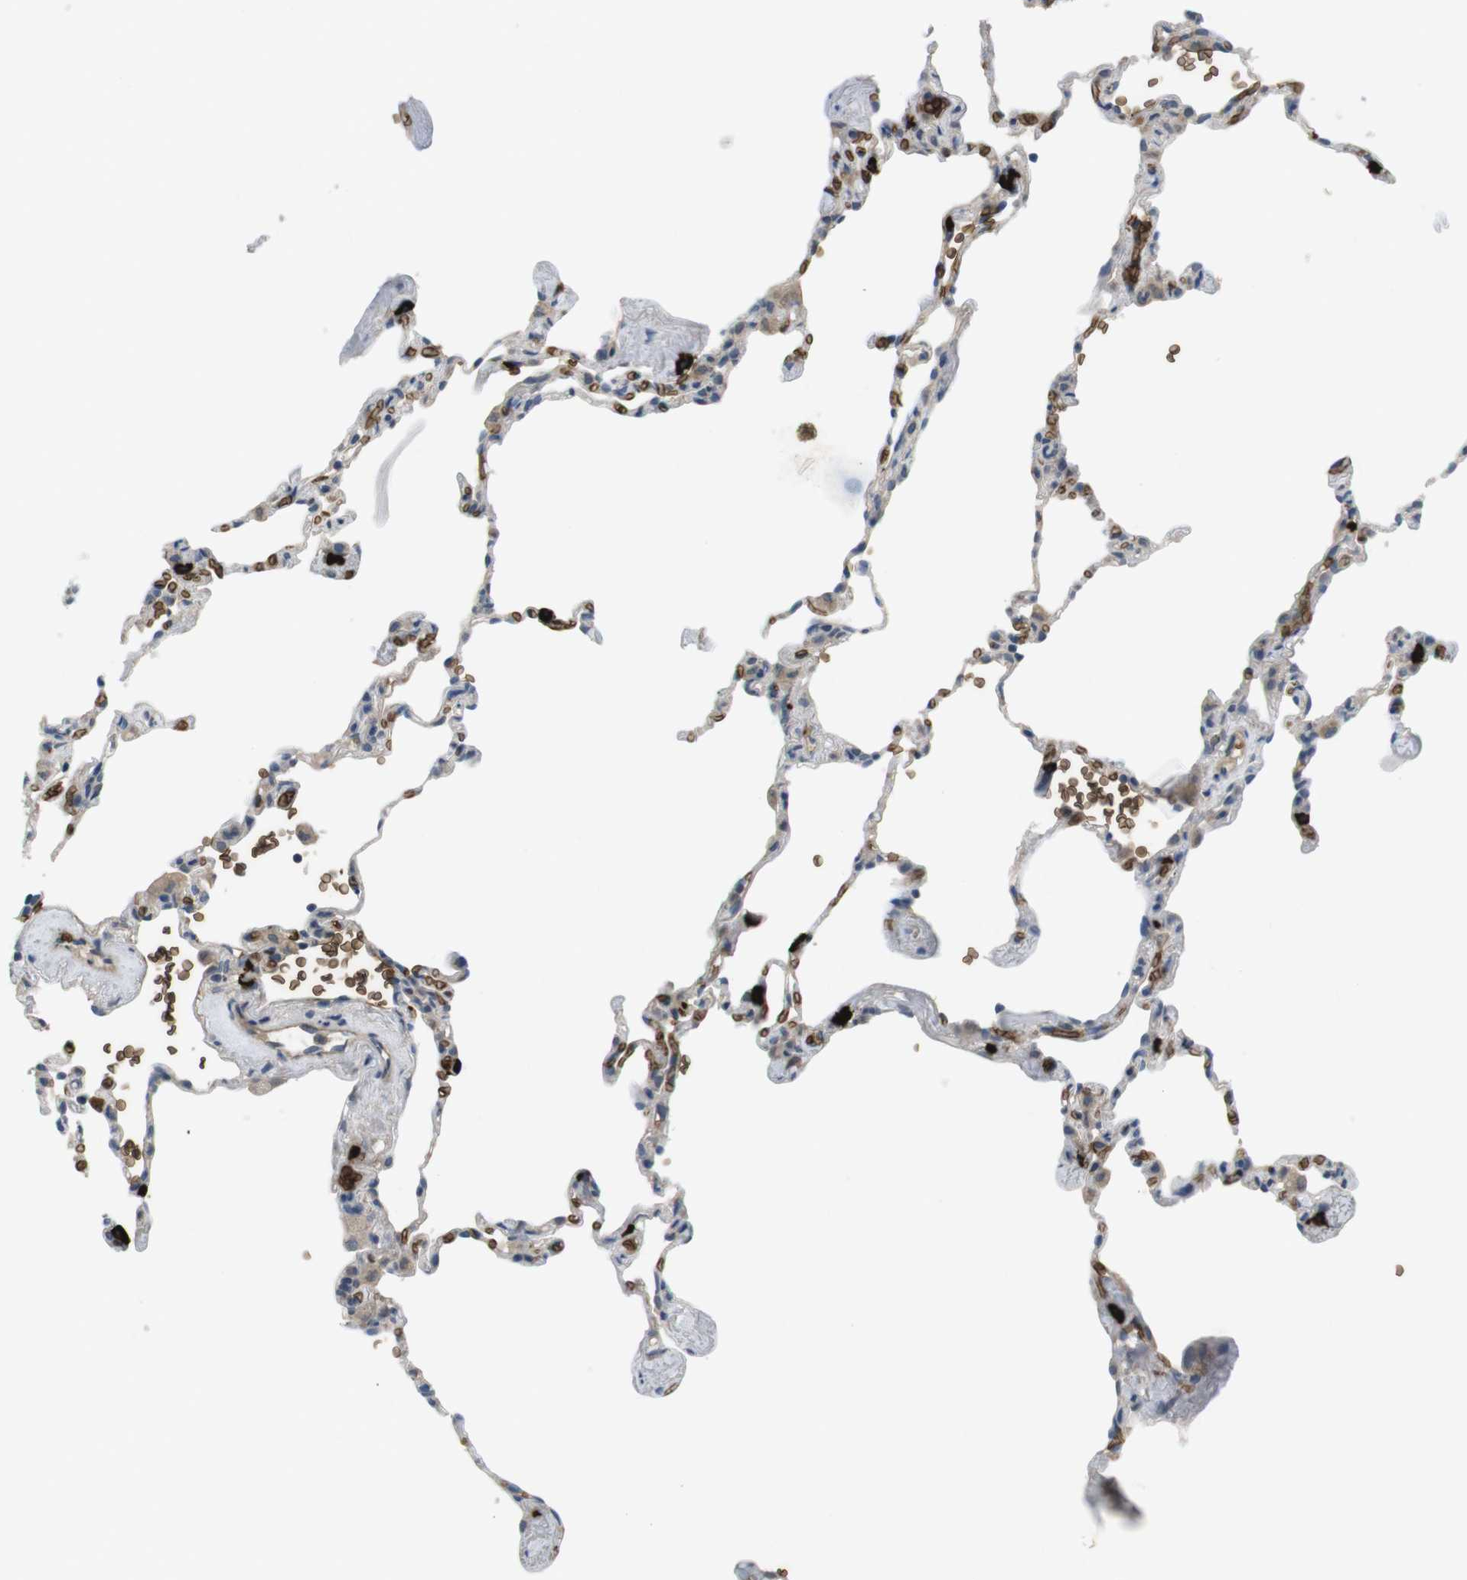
{"staining": {"intensity": "weak", "quantity": "25%-75%", "location": "cytoplasmic/membranous"}, "tissue": "lung", "cell_type": "Alveolar cells", "image_type": "normal", "snomed": [{"axis": "morphology", "description": "Normal tissue, NOS"}, {"axis": "topography", "description": "Lung"}], "caption": "Brown immunohistochemical staining in unremarkable lung exhibits weak cytoplasmic/membranous staining in approximately 25%-75% of alveolar cells. Nuclei are stained in blue.", "gene": "GYPA", "patient": {"sex": "male", "age": 59}}